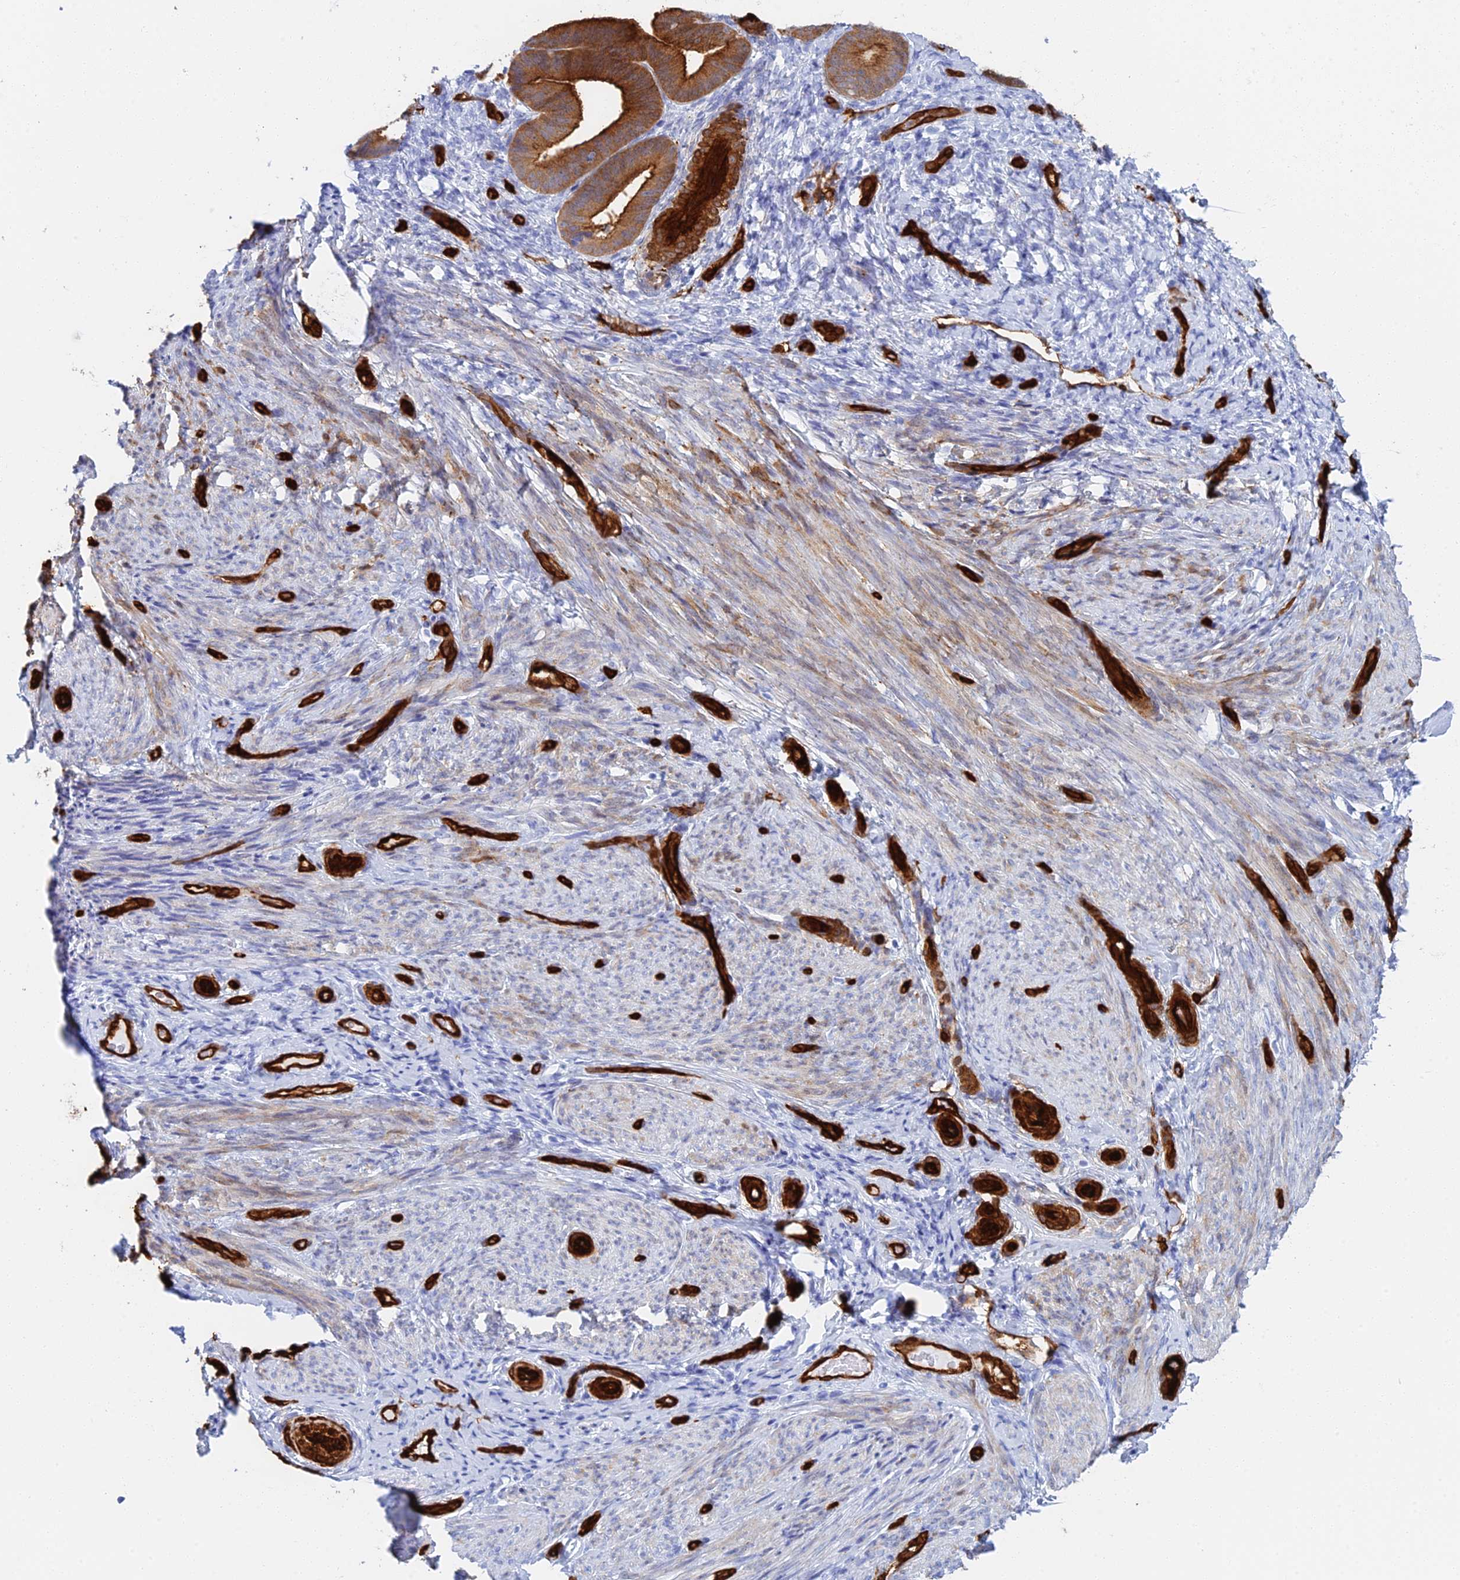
{"staining": {"intensity": "negative", "quantity": "none", "location": "none"}, "tissue": "endometrium", "cell_type": "Cells in endometrial stroma", "image_type": "normal", "snomed": [{"axis": "morphology", "description": "Normal tissue, NOS"}, {"axis": "topography", "description": "Endometrium"}], "caption": "The image exhibits no significant positivity in cells in endometrial stroma of endometrium. (DAB (3,3'-diaminobenzidine) immunohistochemistry (IHC) visualized using brightfield microscopy, high magnification).", "gene": "CRIP2", "patient": {"sex": "female", "age": 65}}